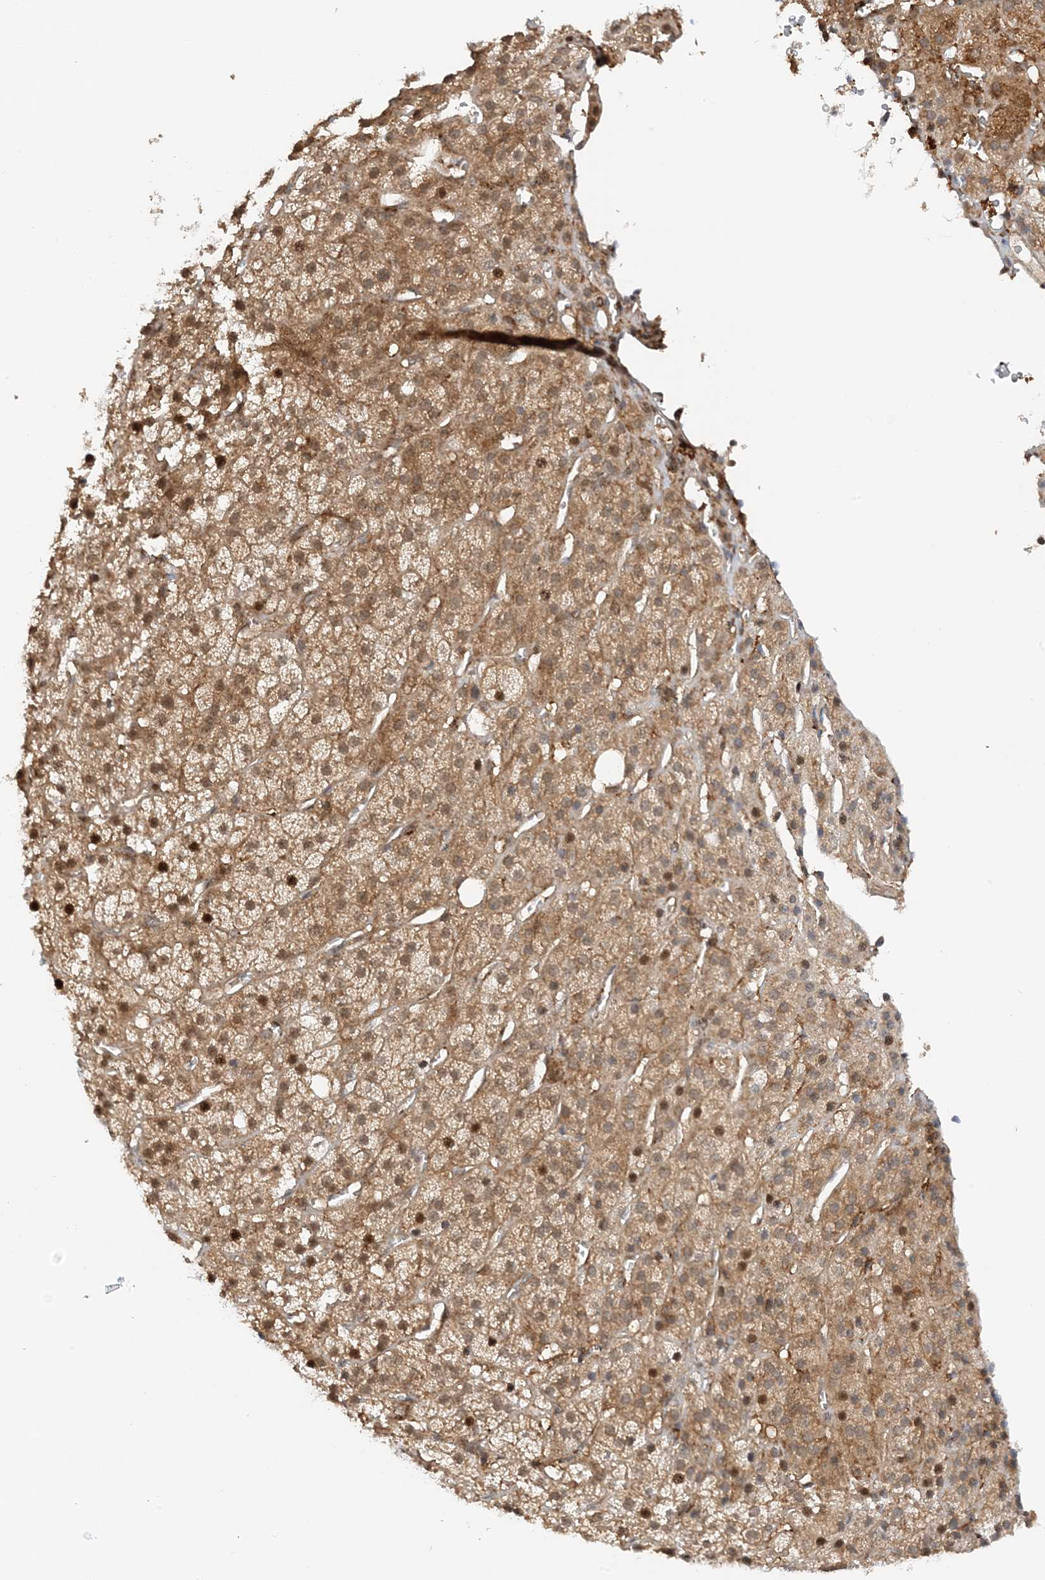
{"staining": {"intensity": "moderate", "quantity": ">75%", "location": "cytoplasmic/membranous,nuclear"}, "tissue": "adrenal gland", "cell_type": "Glandular cells", "image_type": "normal", "snomed": [{"axis": "morphology", "description": "Normal tissue, NOS"}, {"axis": "topography", "description": "Adrenal gland"}], "caption": "The photomicrograph reveals a brown stain indicating the presence of a protein in the cytoplasmic/membranous,nuclear of glandular cells in adrenal gland.", "gene": "TATDN3", "patient": {"sex": "female", "age": 57}}